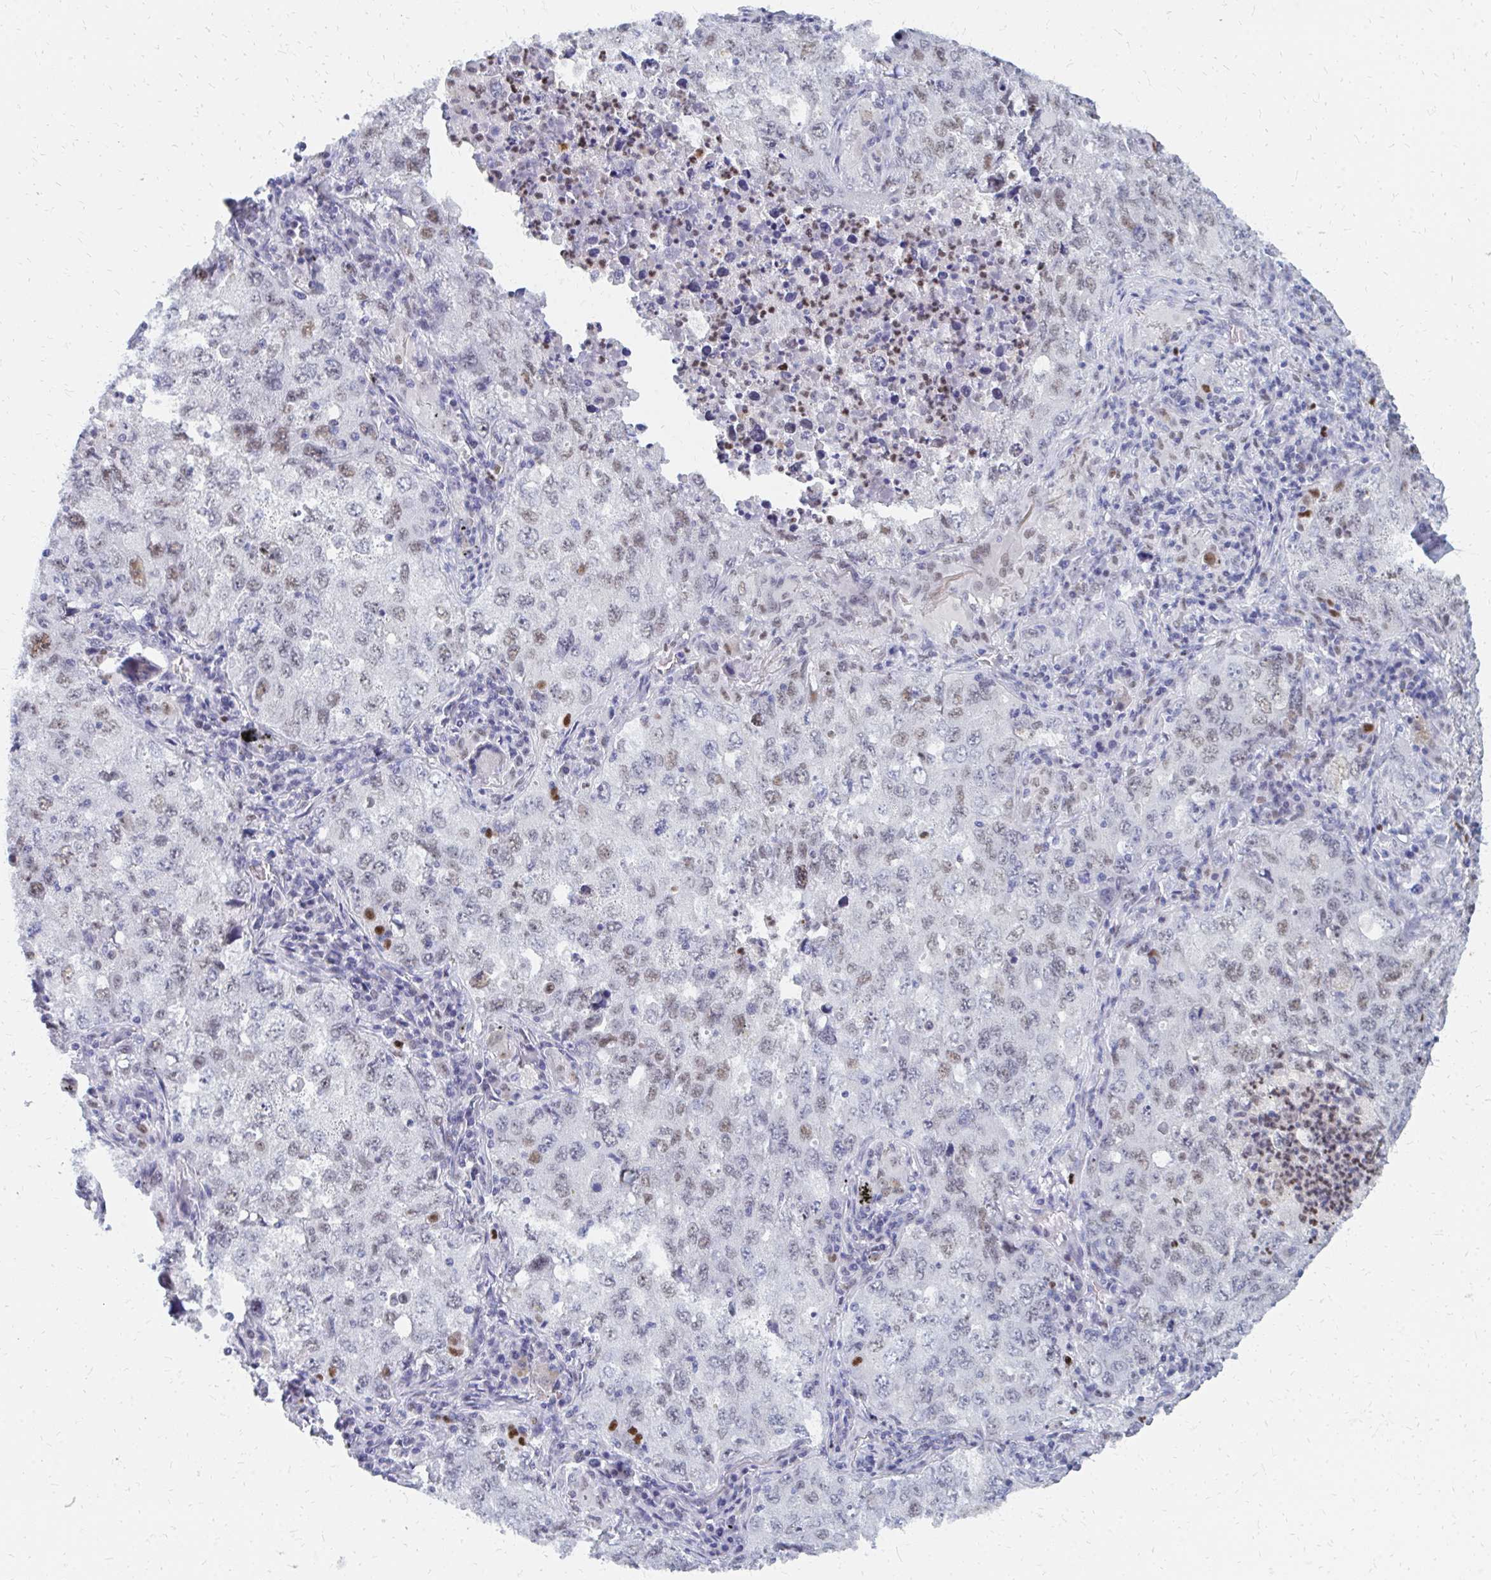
{"staining": {"intensity": "weak", "quantity": ">75%", "location": "nuclear"}, "tissue": "lung cancer", "cell_type": "Tumor cells", "image_type": "cancer", "snomed": [{"axis": "morphology", "description": "Adenocarcinoma, NOS"}, {"axis": "topography", "description": "Lung"}], "caption": "Lung cancer (adenocarcinoma) stained with a brown dye demonstrates weak nuclear positive expression in about >75% of tumor cells.", "gene": "PLK3", "patient": {"sex": "female", "age": 57}}